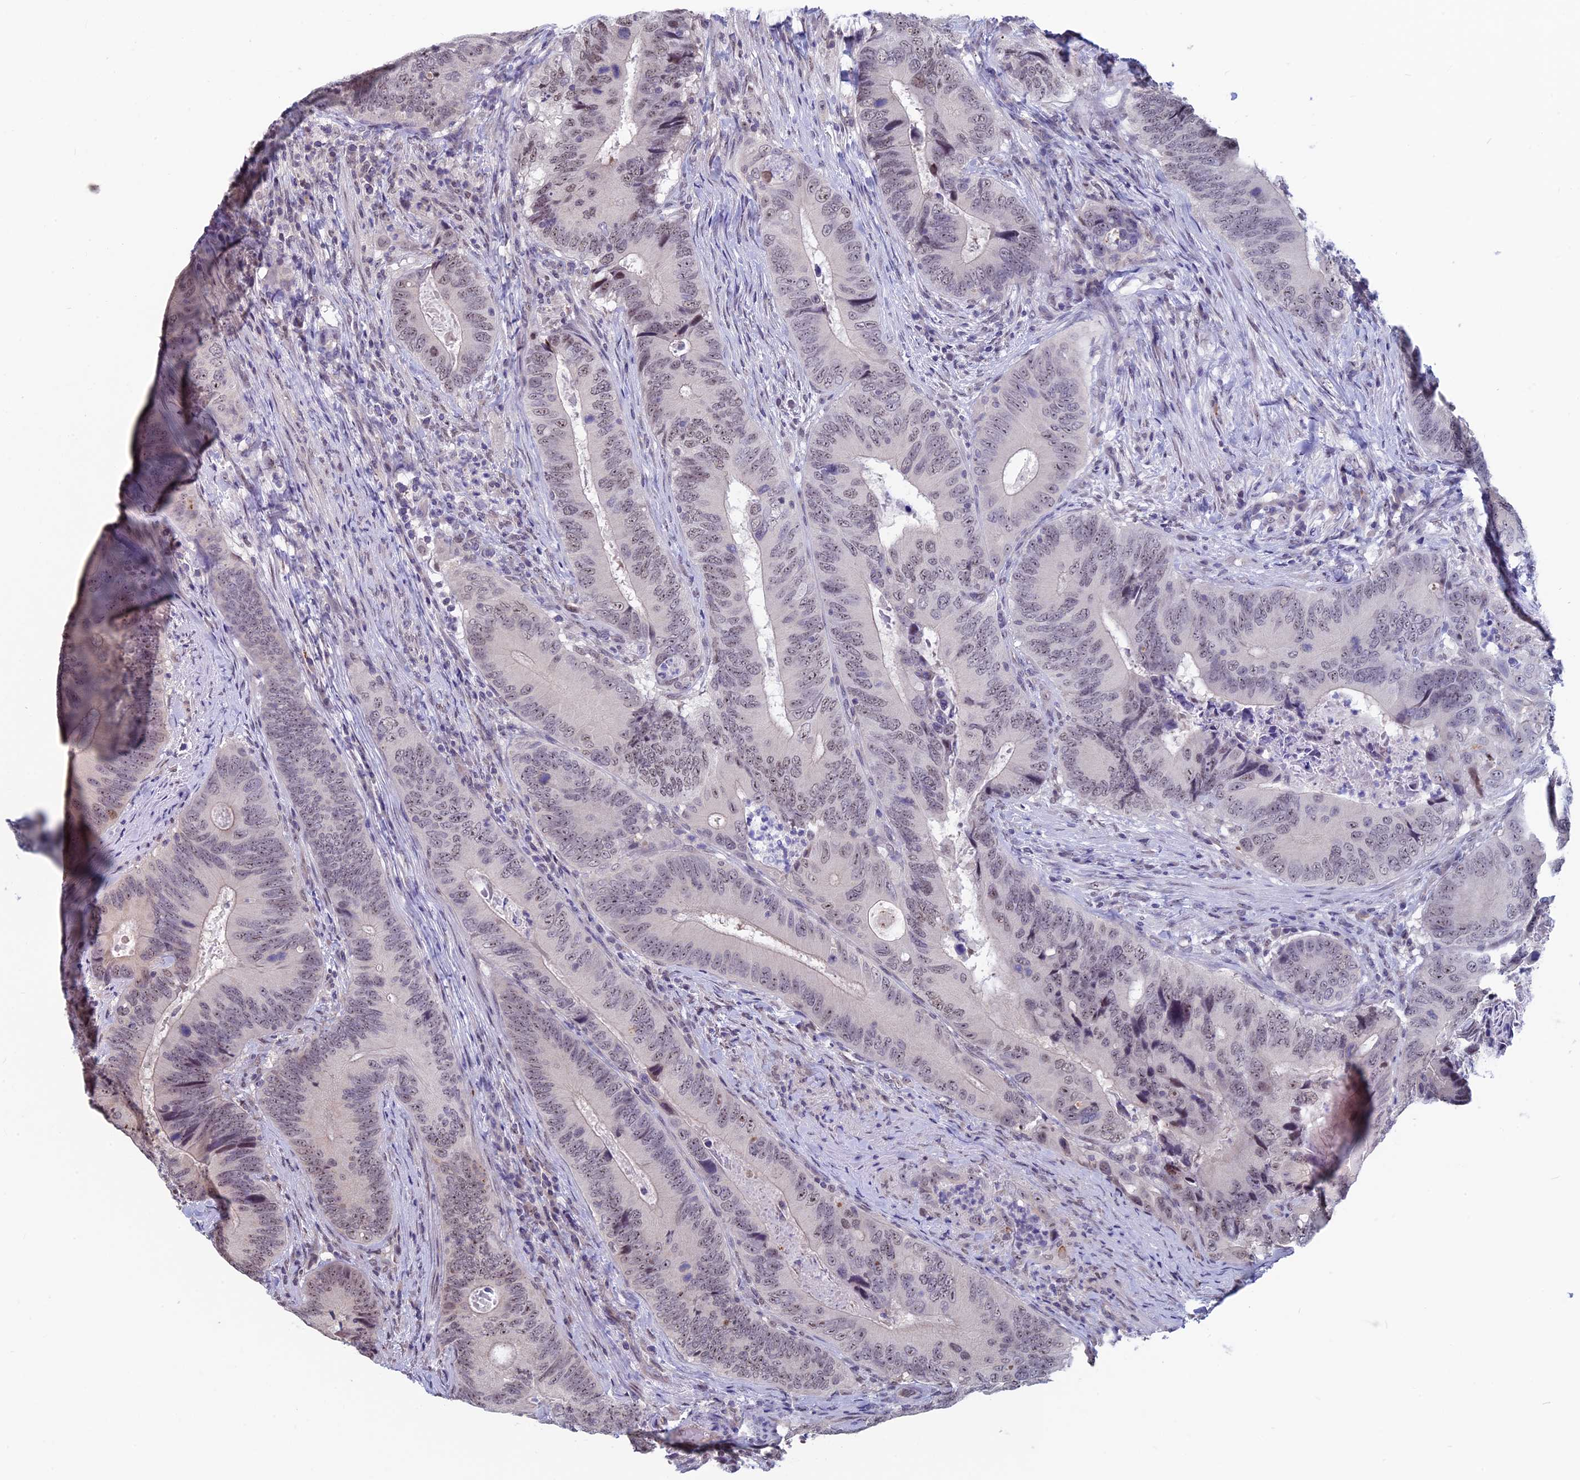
{"staining": {"intensity": "weak", "quantity": "25%-75%", "location": "nuclear"}, "tissue": "colorectal cancer", "cell_type": "Tumor cells", "image_type": "cancer", "snomed": [{"axis": "morphology", "description": "Adenocarcinoma, NOS"}, {"axis": "topography", "description": "Colon"}], "caption": "Colorectal adenocarcinoma stained with DAB (3,3'-diaminobenzidine) immunohistochemistry shows low levels of weak nuclear positivity in approximately 25%-75% of tumor cells.", "gene": "SPIRE1", "patient": {"sex": "male", "age": 84}}